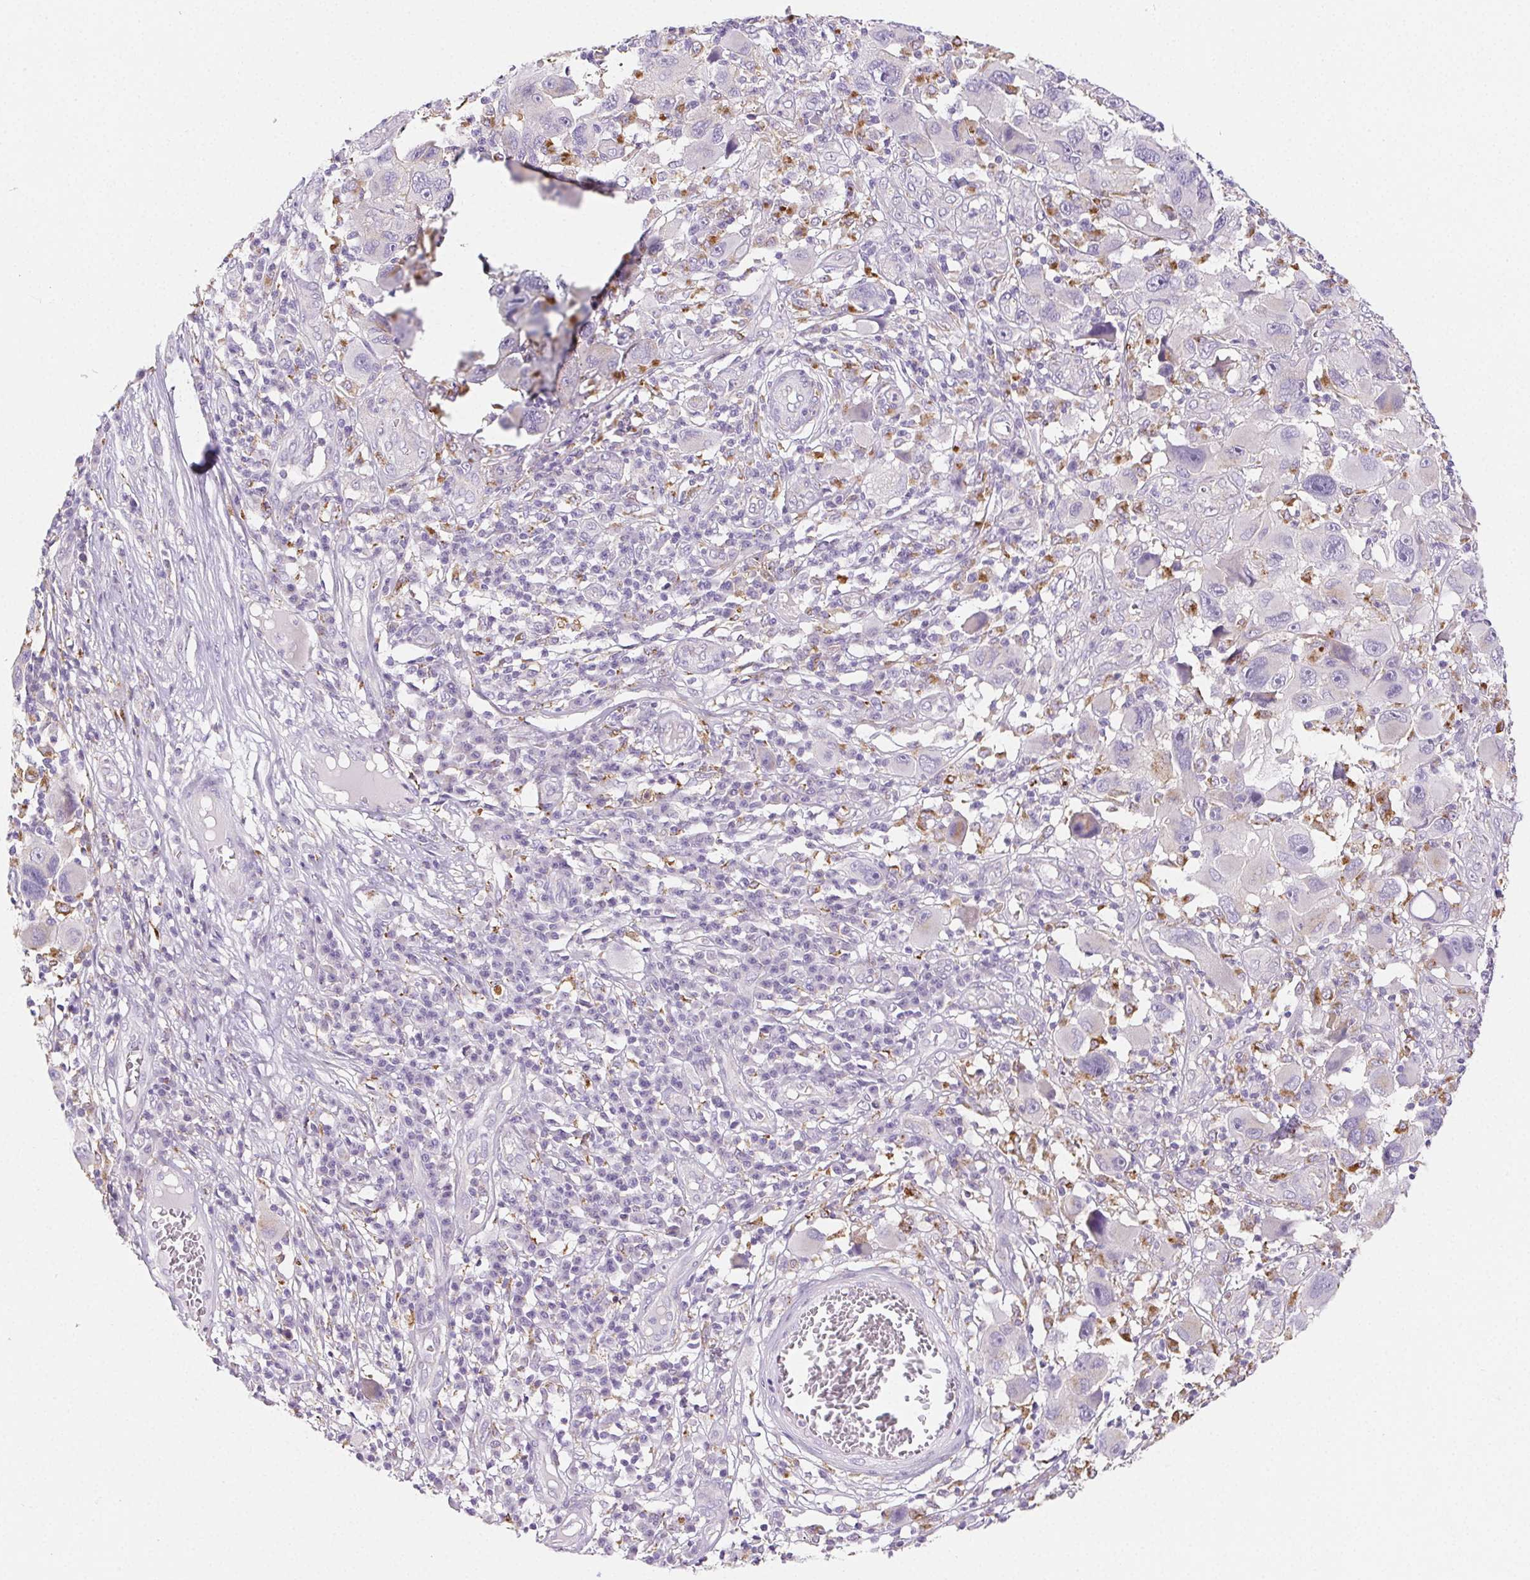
{"staining": {"intensity": "negative", "quantity": "none", "location": "none"}, "tissue": "melanoma", "cell_type": "Tumor cells", "image_type": "cancer", "snomed": [{"axis": "morphology", "description": "Malignant melanoma, NOS"}, {"axis": "topography", "description": "Skin"}], "caption": "This photomicrograph is of malignant melanoma stained with immunohistochemistry to label a protein in brown with the nuclei are counter-stained blue. There is no expression in tumor cells.", "gene": "LIPA", "patient": {"sex": "male", "age": 53}}